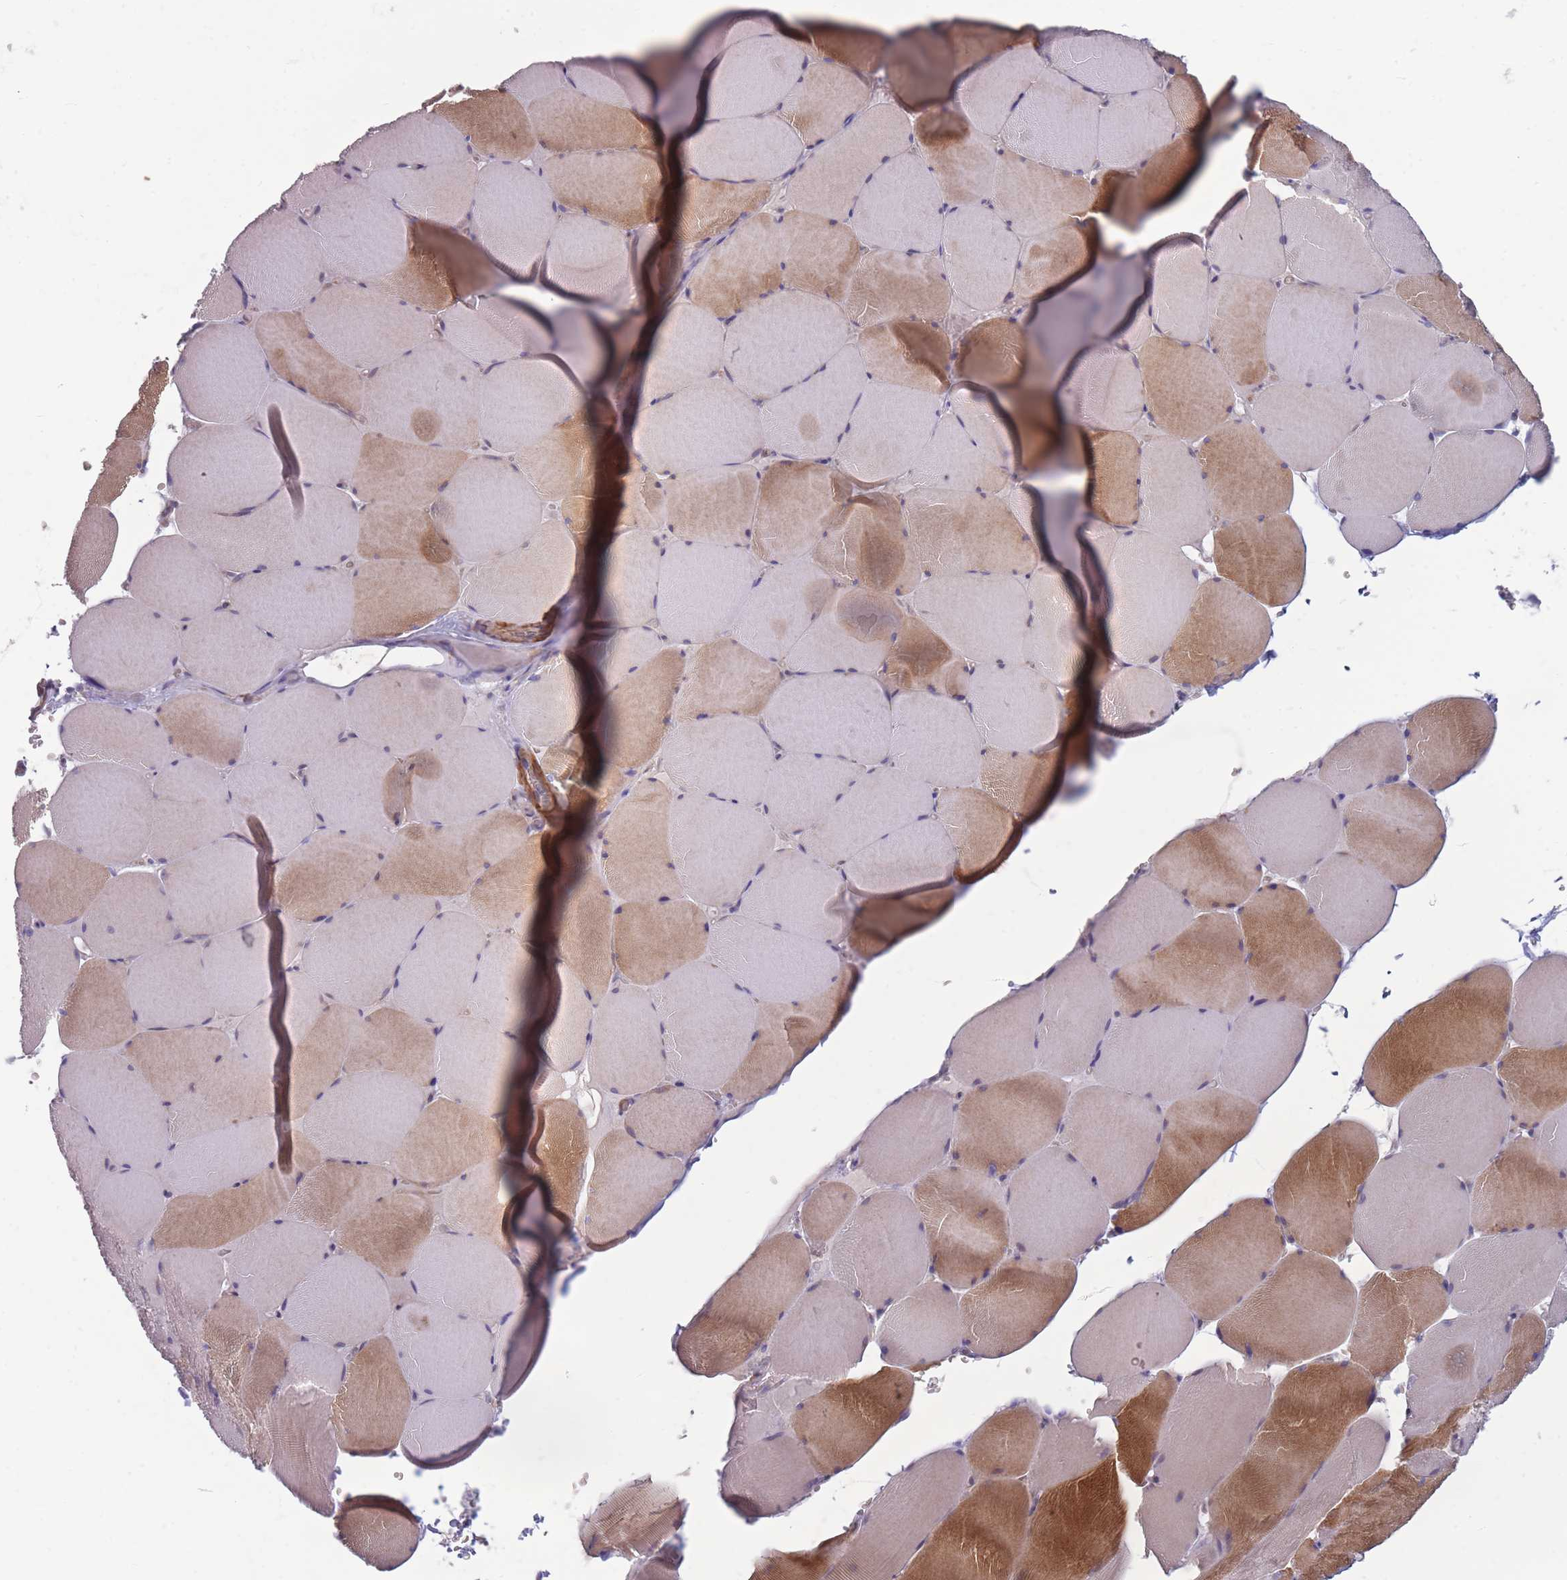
{"staining": {"intensity": "moderate", "quantity": "25%-75%", "location": "cytoplasmic/membranous"}, "tissue": "skeletal muscle", "cell_type": "Myocytes", "image_type": "normal", "snomed": [{"axis": "morphology", "description": "Normal tissue, NOS"}, {"axis": "topography", "description": "Skeletal muscle"}, {"axis": "topography", "description": "Head-Neck"}], "caption": "This image displays immunohistochemistry (IHC) staining of unremarkable human skeletal muscle, with medium moderate cytoplasmic/membranous positivity in about 25%-75% of myocytes.", "gene": "PNPLA5", "patient": {"sex": "male", "age": 66}}